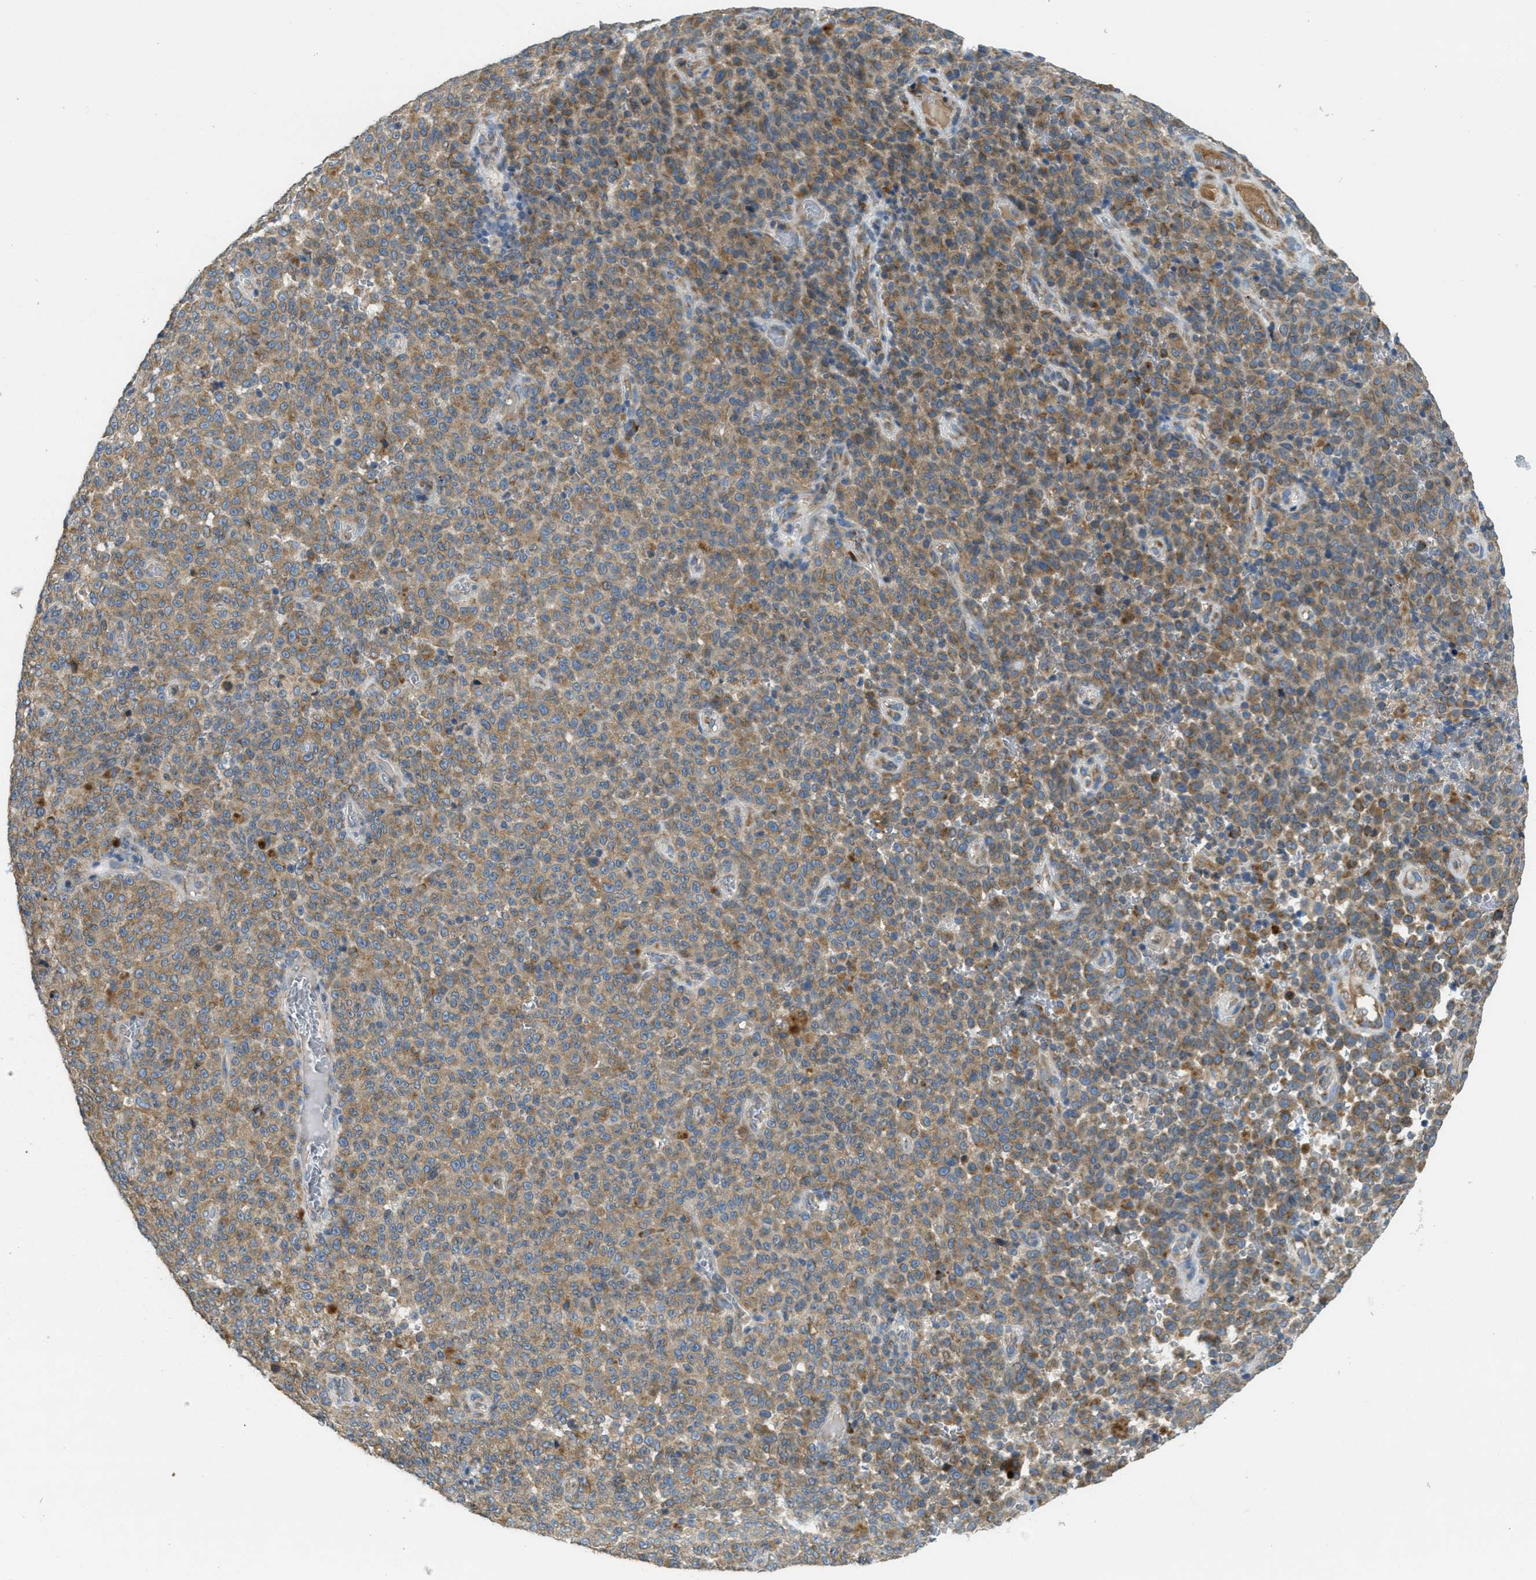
{"staining": {"intensity": "moderate", "quantity": ">75%", "location": "cytoplasmic/membranous"}, "tissue": "melanoma", "cell_type": "Tumor cells", "image_type": "cancer", "snomed": [{"axis": "morphology", "description": "Malignant melanoma, NOS"}, {"axis": "topography", "description": "Skin"}], "caption": "Immunohistochemical staining of malignant melanoma reveals medium levels of moderate cytoplasmic/membranous protein positivity in about >75% of tumor cells.", "gene": "SSR1", "patient": {"sex": "female", "age": 82}}